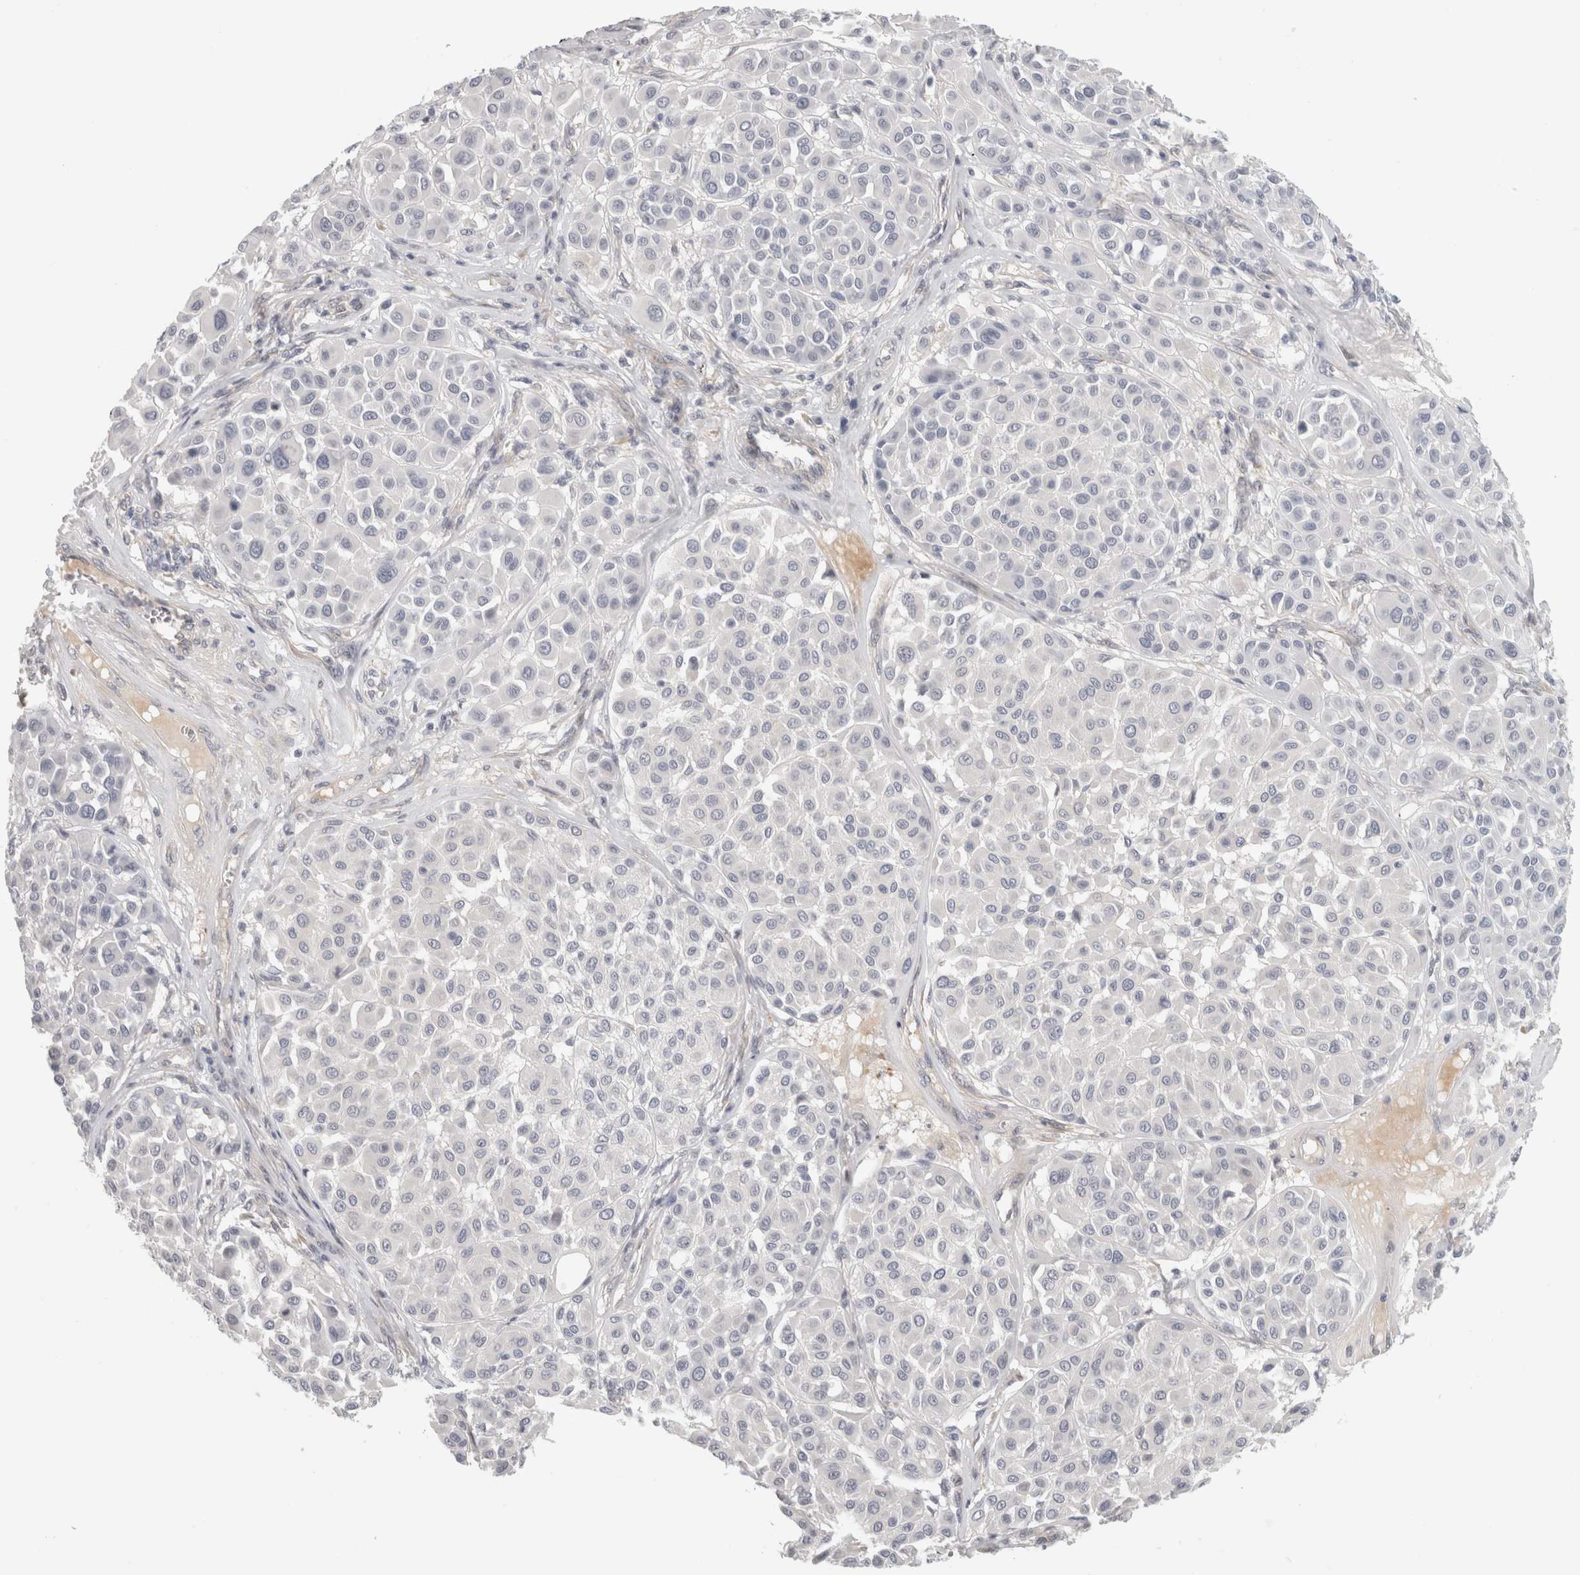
{"staining": {"intensity": "negative", "quantity": "none", "location": "none"}, "tissue": "melanoma", "cell_type": "Tumor cells", "image_type": "cancer", "snomed": [{"axis": "morphology", "description": "Malignant melanoma, Metastatic site"}, {"axis": "topography", "description": "Soft tissue"}], "caption": "Melanoma was stained to show a protein in brown. There is no significant positivity in tumor cells.", "gene": "FBLIM1", "patient": {"sex": "male", "age": 41}}